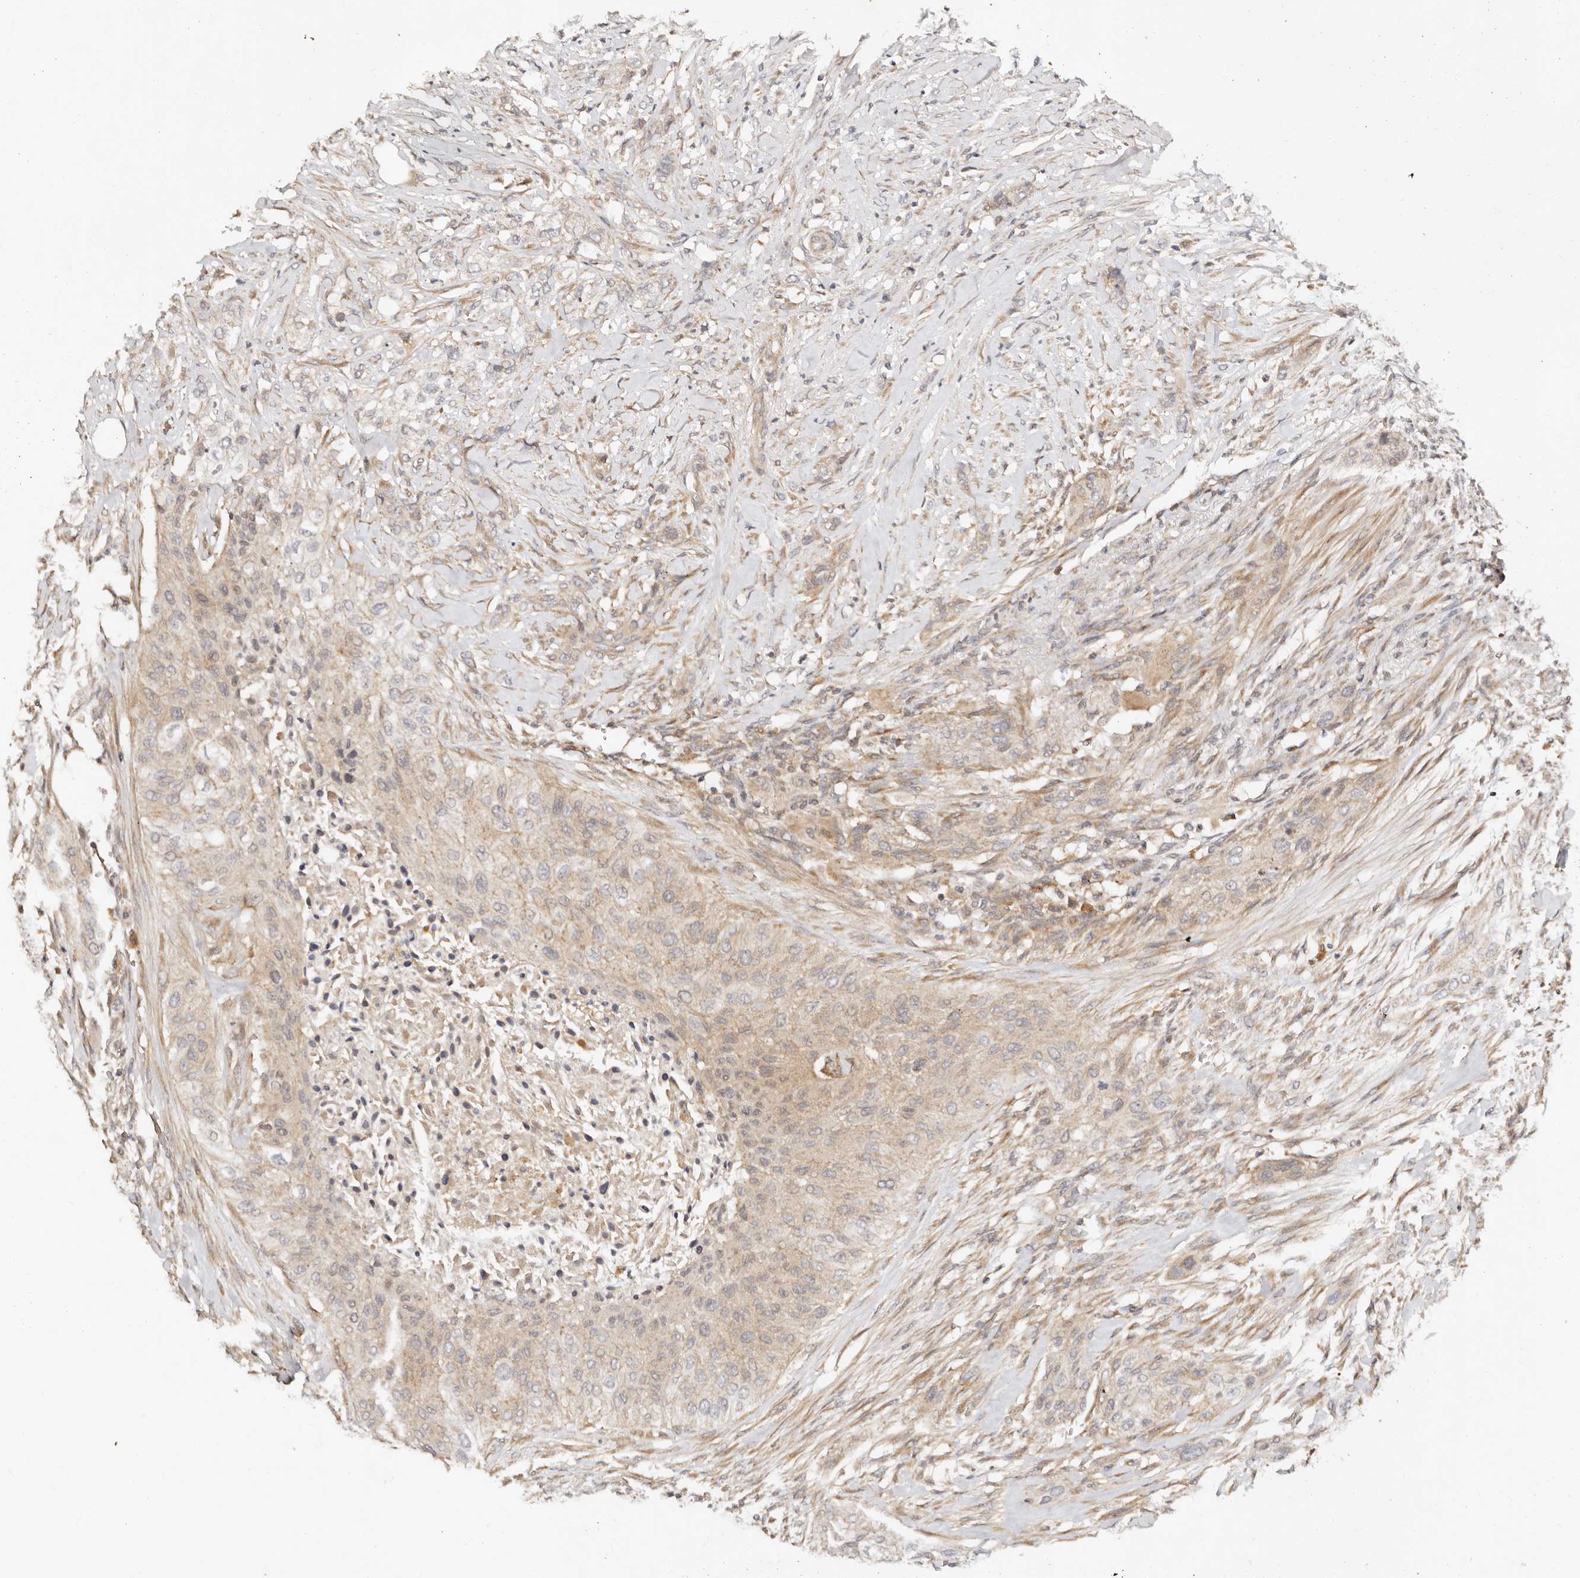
{"staining": {"intensity": "weak", "quantity": ">75%", "location": "cytoplasmic/membranous"}, "tissue": "urothelial cancer", "cell_type": "Tumor cells", "image_type": "cancer", "snomed": [{"axis": "morphology", "description": "Urothelial carcinoma, High grade"}, {"axis": "topography", "description": "Urinary bladder"}], "caption": "Urothelial cancer was stained to show a protein in brown. There is low levels of weak cytoplasmic/membranous expression in approximately >75% of tumor cells. Immunohistochemistry stains the protein of interest in brown and the nuclei are stained blue.", "gene": "DENND11", "patient": {"sex": "male", "age": 35}}